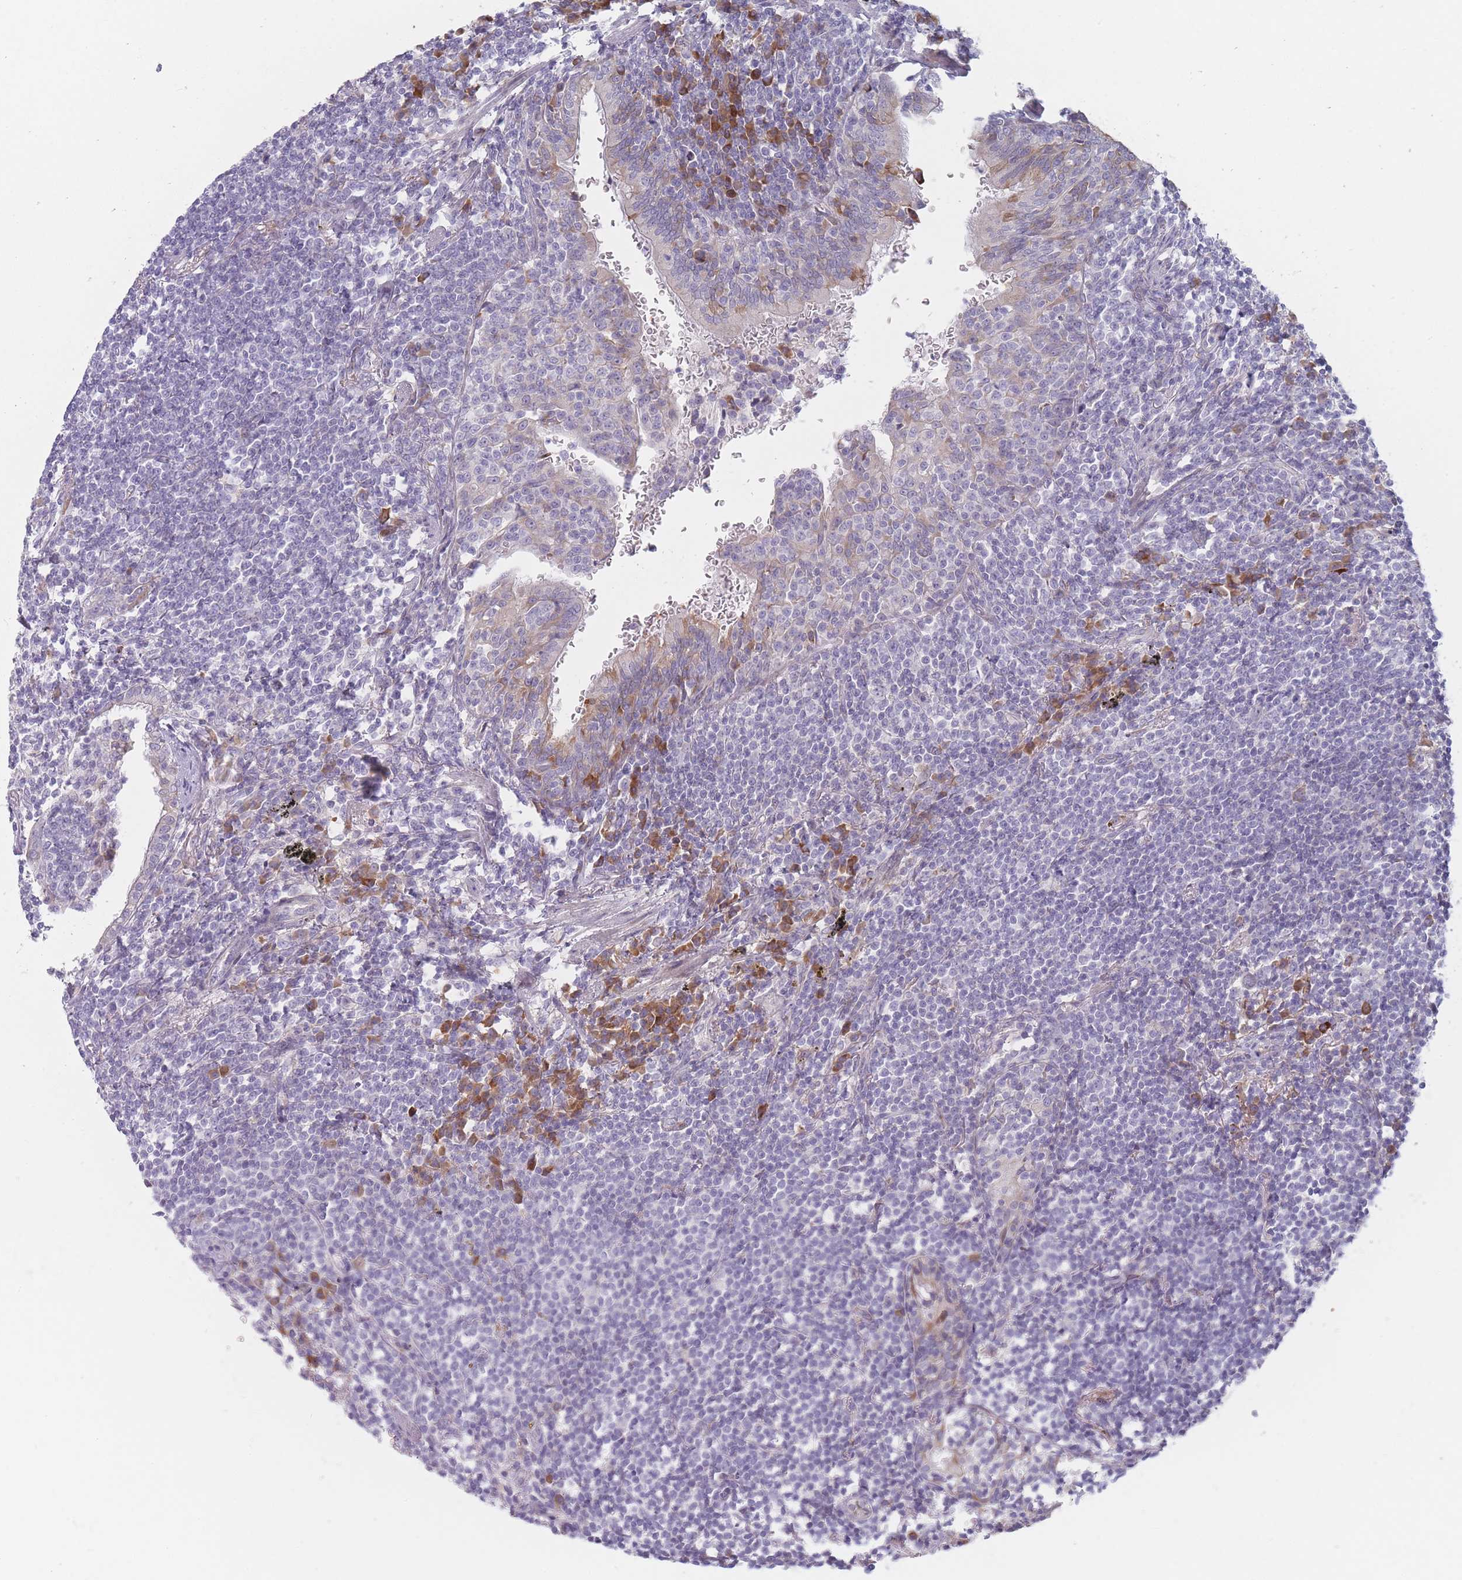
{"staining": {"intensity": "negative", "quantity": "none", "location": "none"}, "tissue": "lymphoma", "cell_type": "Tumor cells", "image_type": "cancer", "snomed": [{"axis": "morphology", "description": "Malignant lymphoma, non-Hodgkin's type, Low grade"}, {"axis": "topography", "description": "Lung"}], "caption": "An image of human low-grade malignant lymphoma, non-Hodgkin's type is negative for staining in tumor cells.", "gene": "SPATS1", "patient": {"sex": "female", "age": 71}}